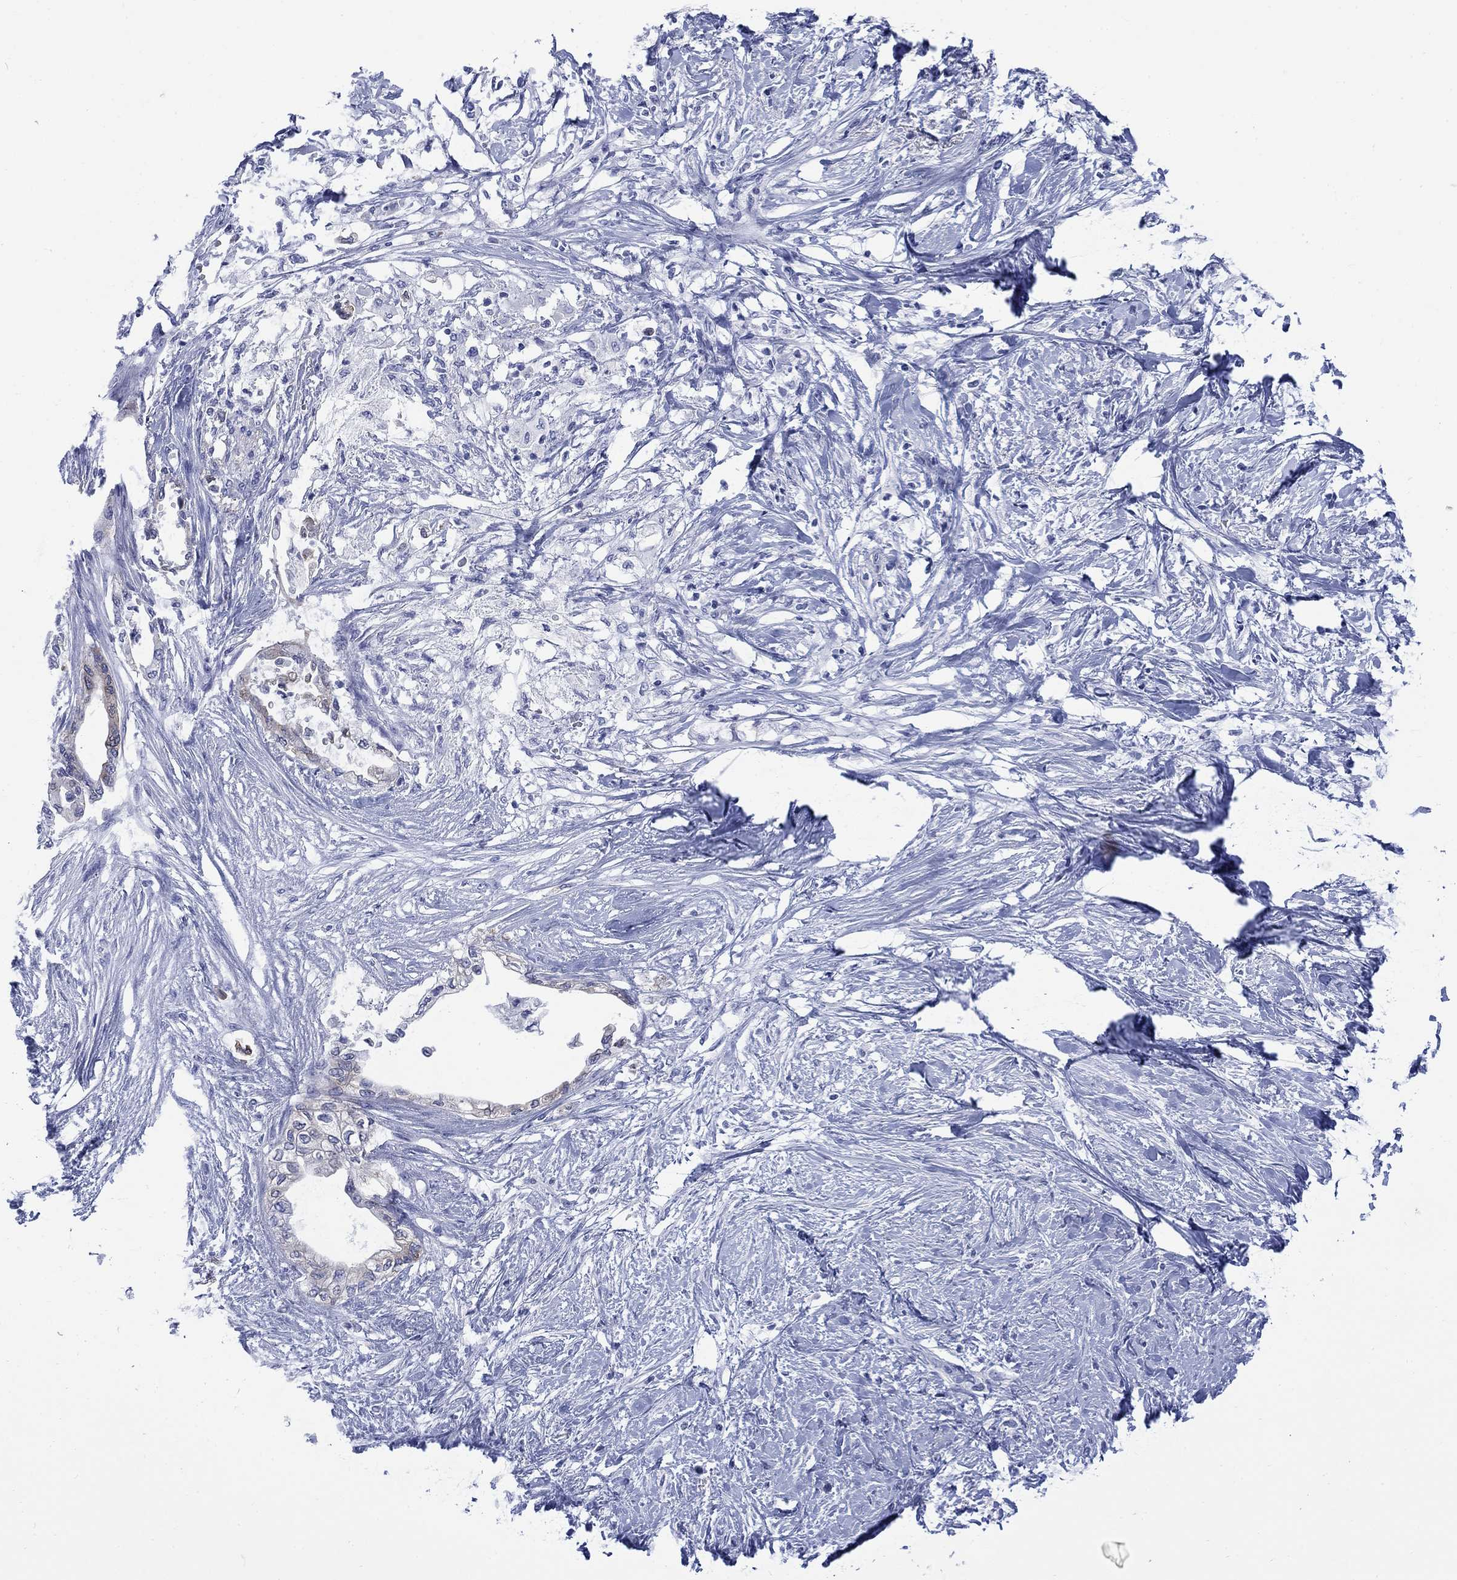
{"staining": {"intensity": "weak", "quantity": "<25%", "location": "cytoplasmic/membranous"}, "tissue": "pancreatic cancer", "cell_type": "Tumor cells", "image_type": "cancer", "snomed": [{"axis": "morphology", "description": "Normal tissue, NOS"}, {"axis": "morphology", "description": "Adenocarcinoma, NOS"}, {"axis": "topography", "description": "Pancreas"}, {"axis": "topography", "description": "Duodenum"}], "caption": "A high-resolution image shows immunohistochemistry (IHC) staining of adenocarcinoma (pancreatic), which demonstrates no significant positivity in tumor cells.", "gene": "IGF2BP3", "patient": {"sex": "female", "age": 60}}